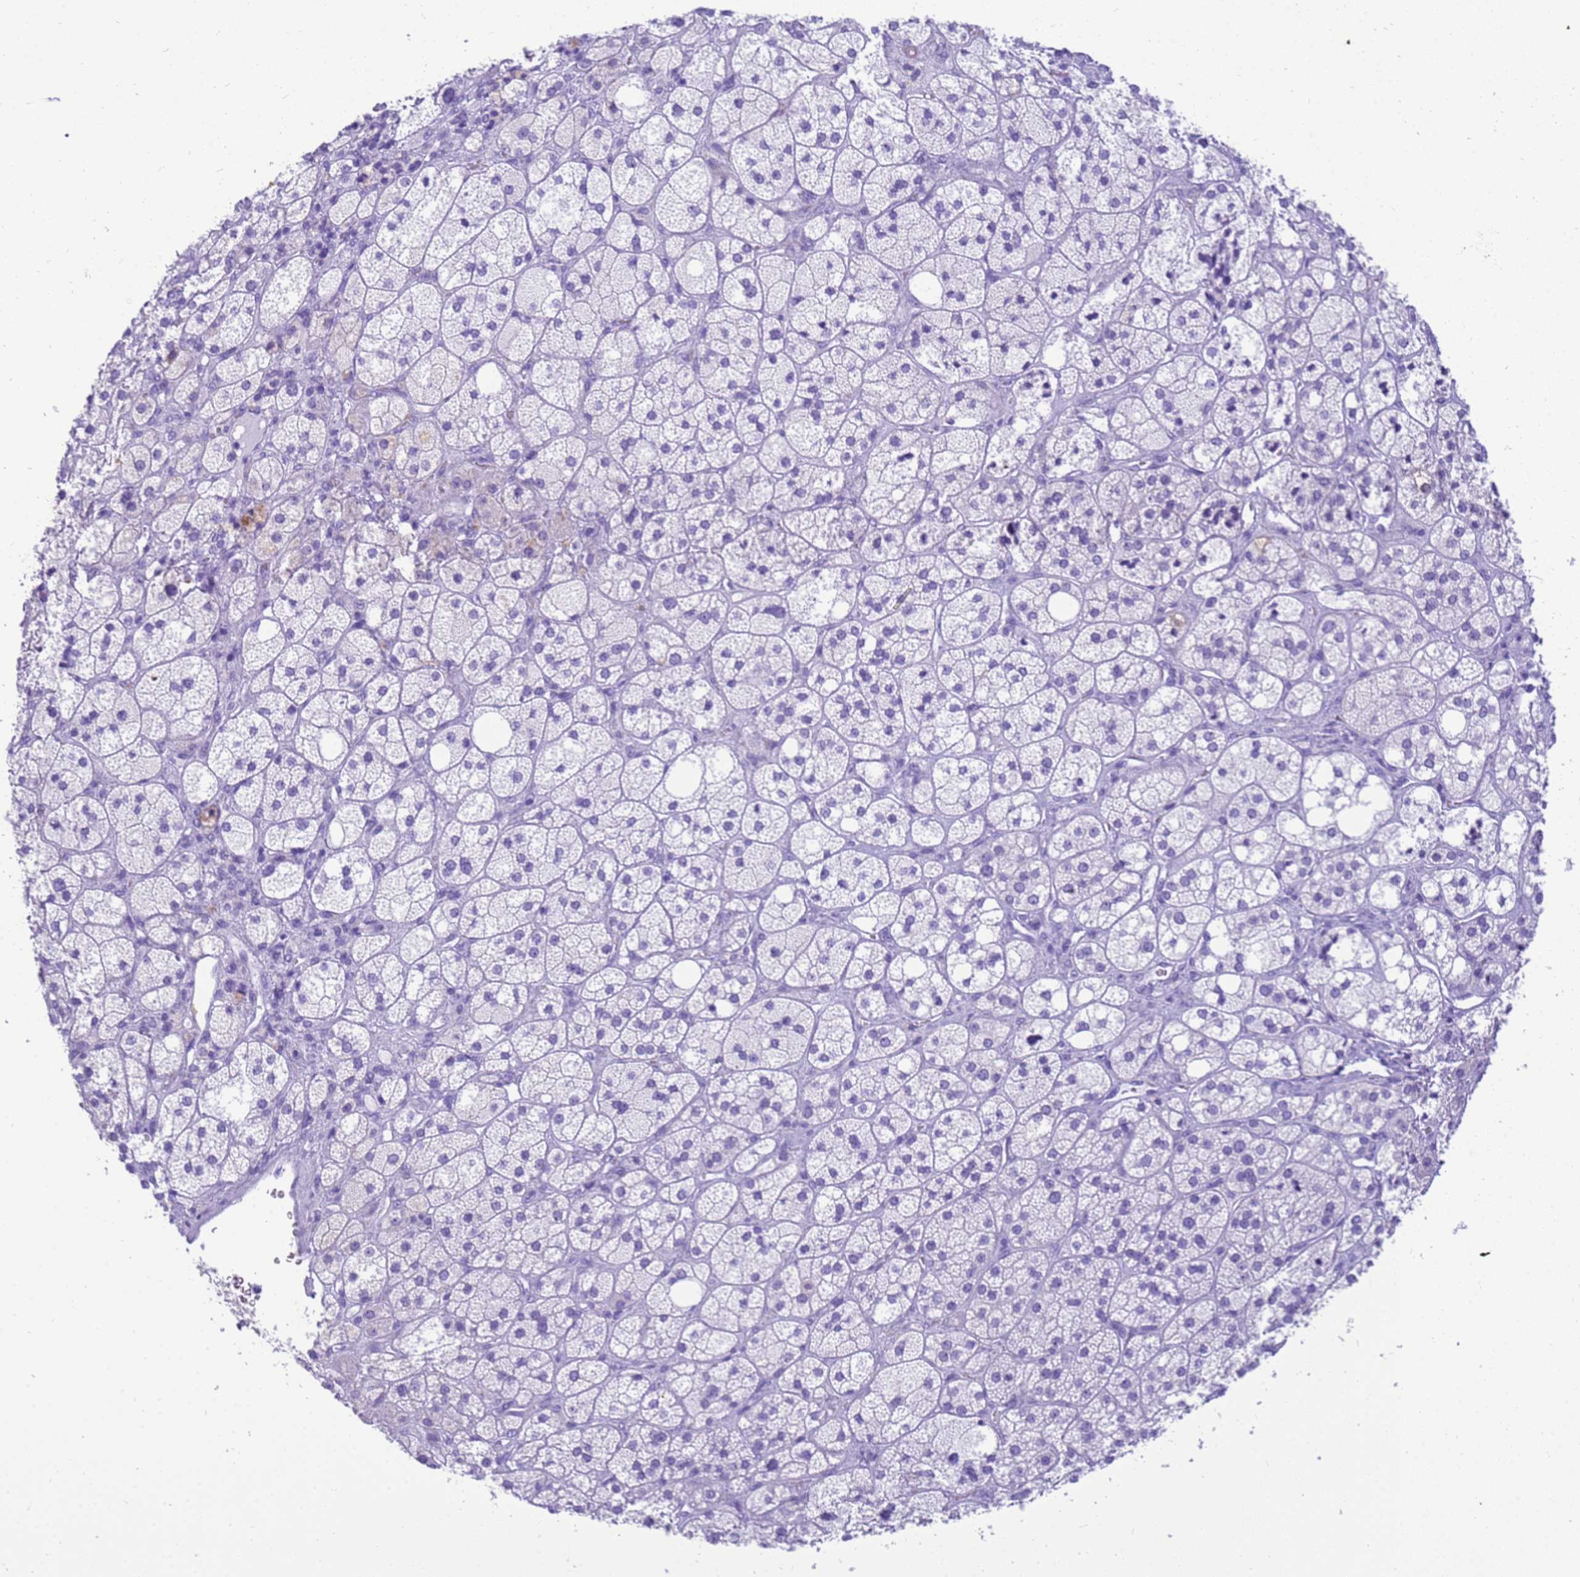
{"staining": {"intensity": "negative", "quantity": "none", "location": "none"}, "tissue": "adrenal gland", "cell_type": "Glandular cells", "image_type": "normal", "snomed": [{"axis": "morphology", "description": "Normal tissue, NOS"}, {"axis": "topography", "description": "Adrenal gland"}], "caption": "This is a photomicrograph of immunohistochemistry (IHC) staining of benign adrenal gland, which shows no expression in glandular cells.", "gene": "STATH", "patient": {"sex": "male", "age": 61}}